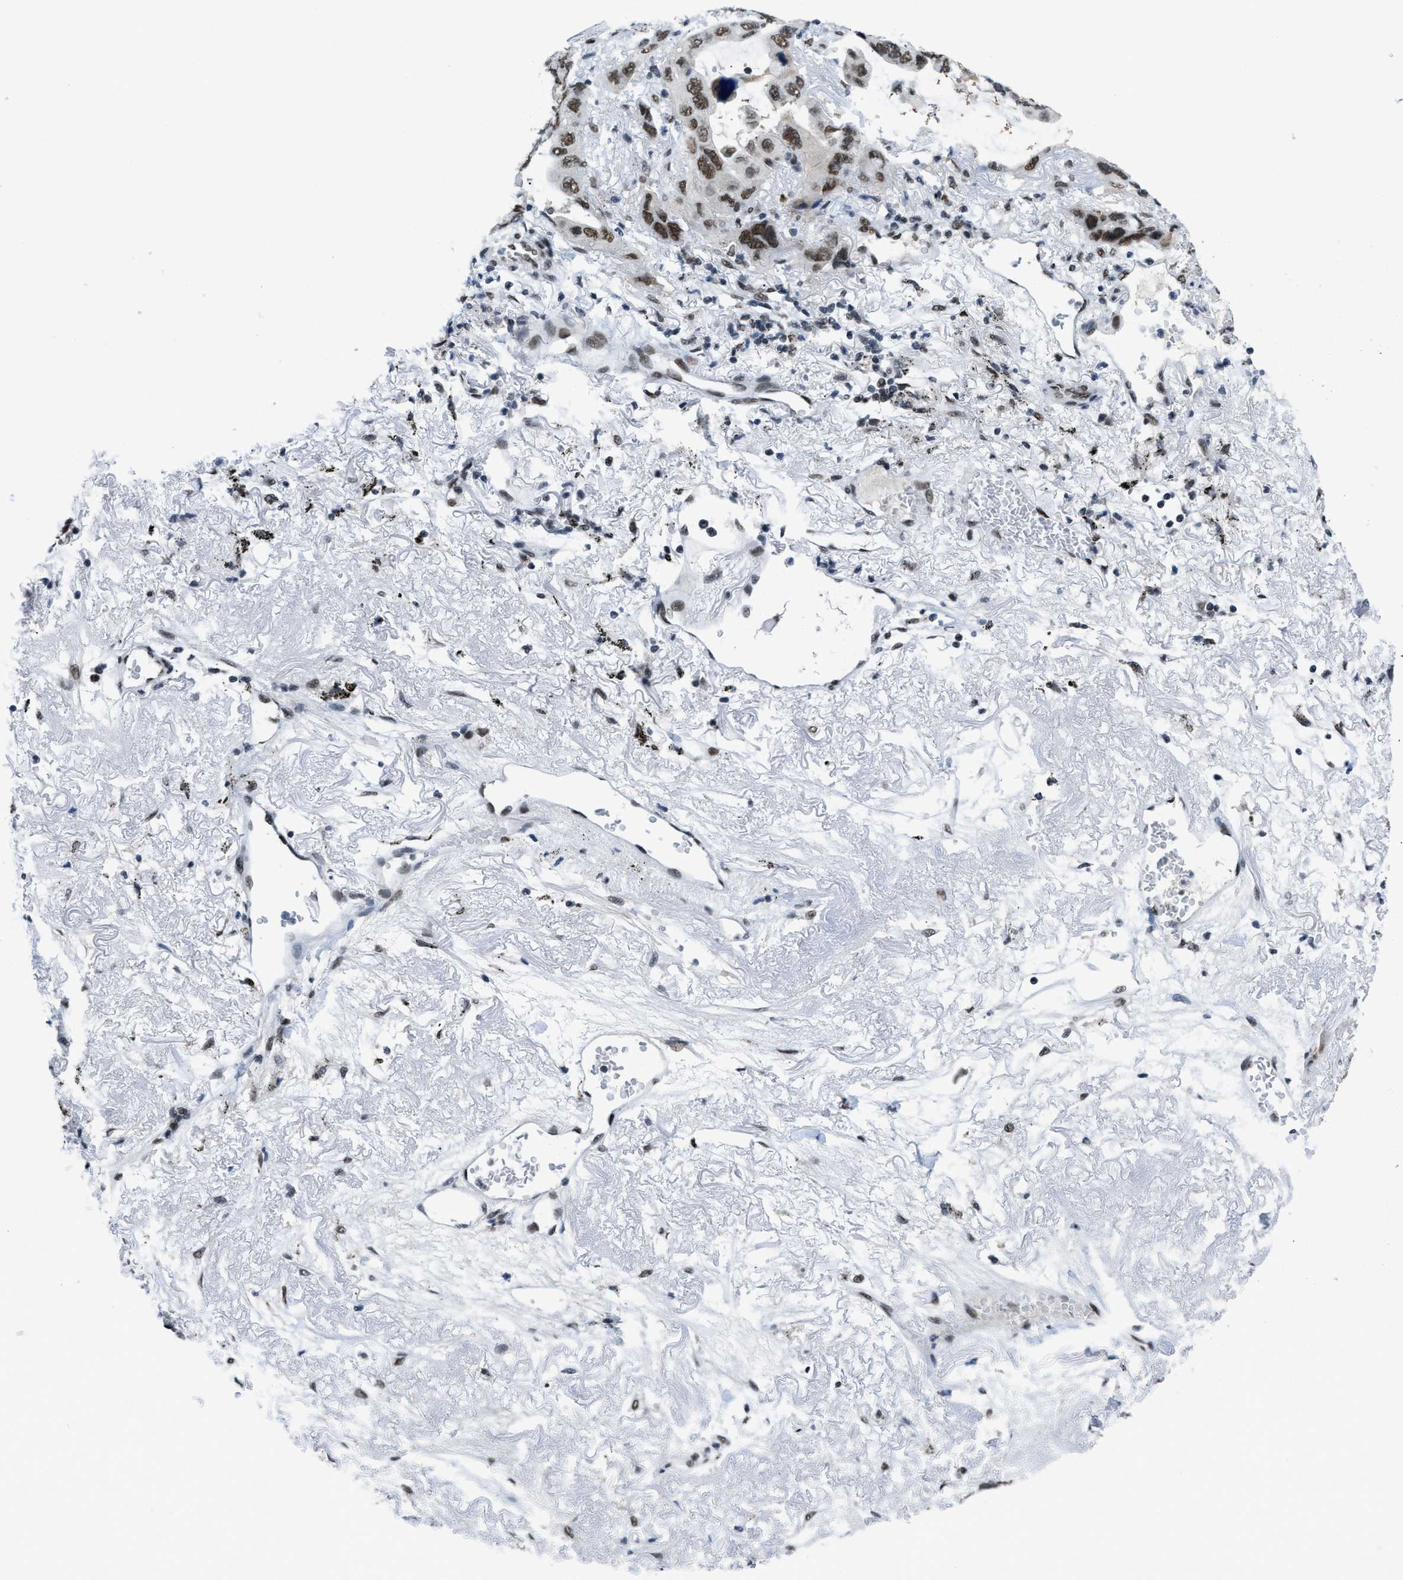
{"staining": {"intensity": "moderate", "quantity": ">75%", "location": "nuclear"}, "tissue": "lung cancer", "cell_type": "Tumor cells", "image_type": "cancer", "snomed": [{"axis": "morphology", "description": "Squamous cell carcinoma, NOS"}, {"axis": "topography", "description": "Lung"}], "caption": "A medium amount of moderate nuclear positivity is appreciated in about >75% of tumor cells in lung cancer tissue.", "gene": "GATAD2B", "patient": {"sex": "female", "age": 73}}